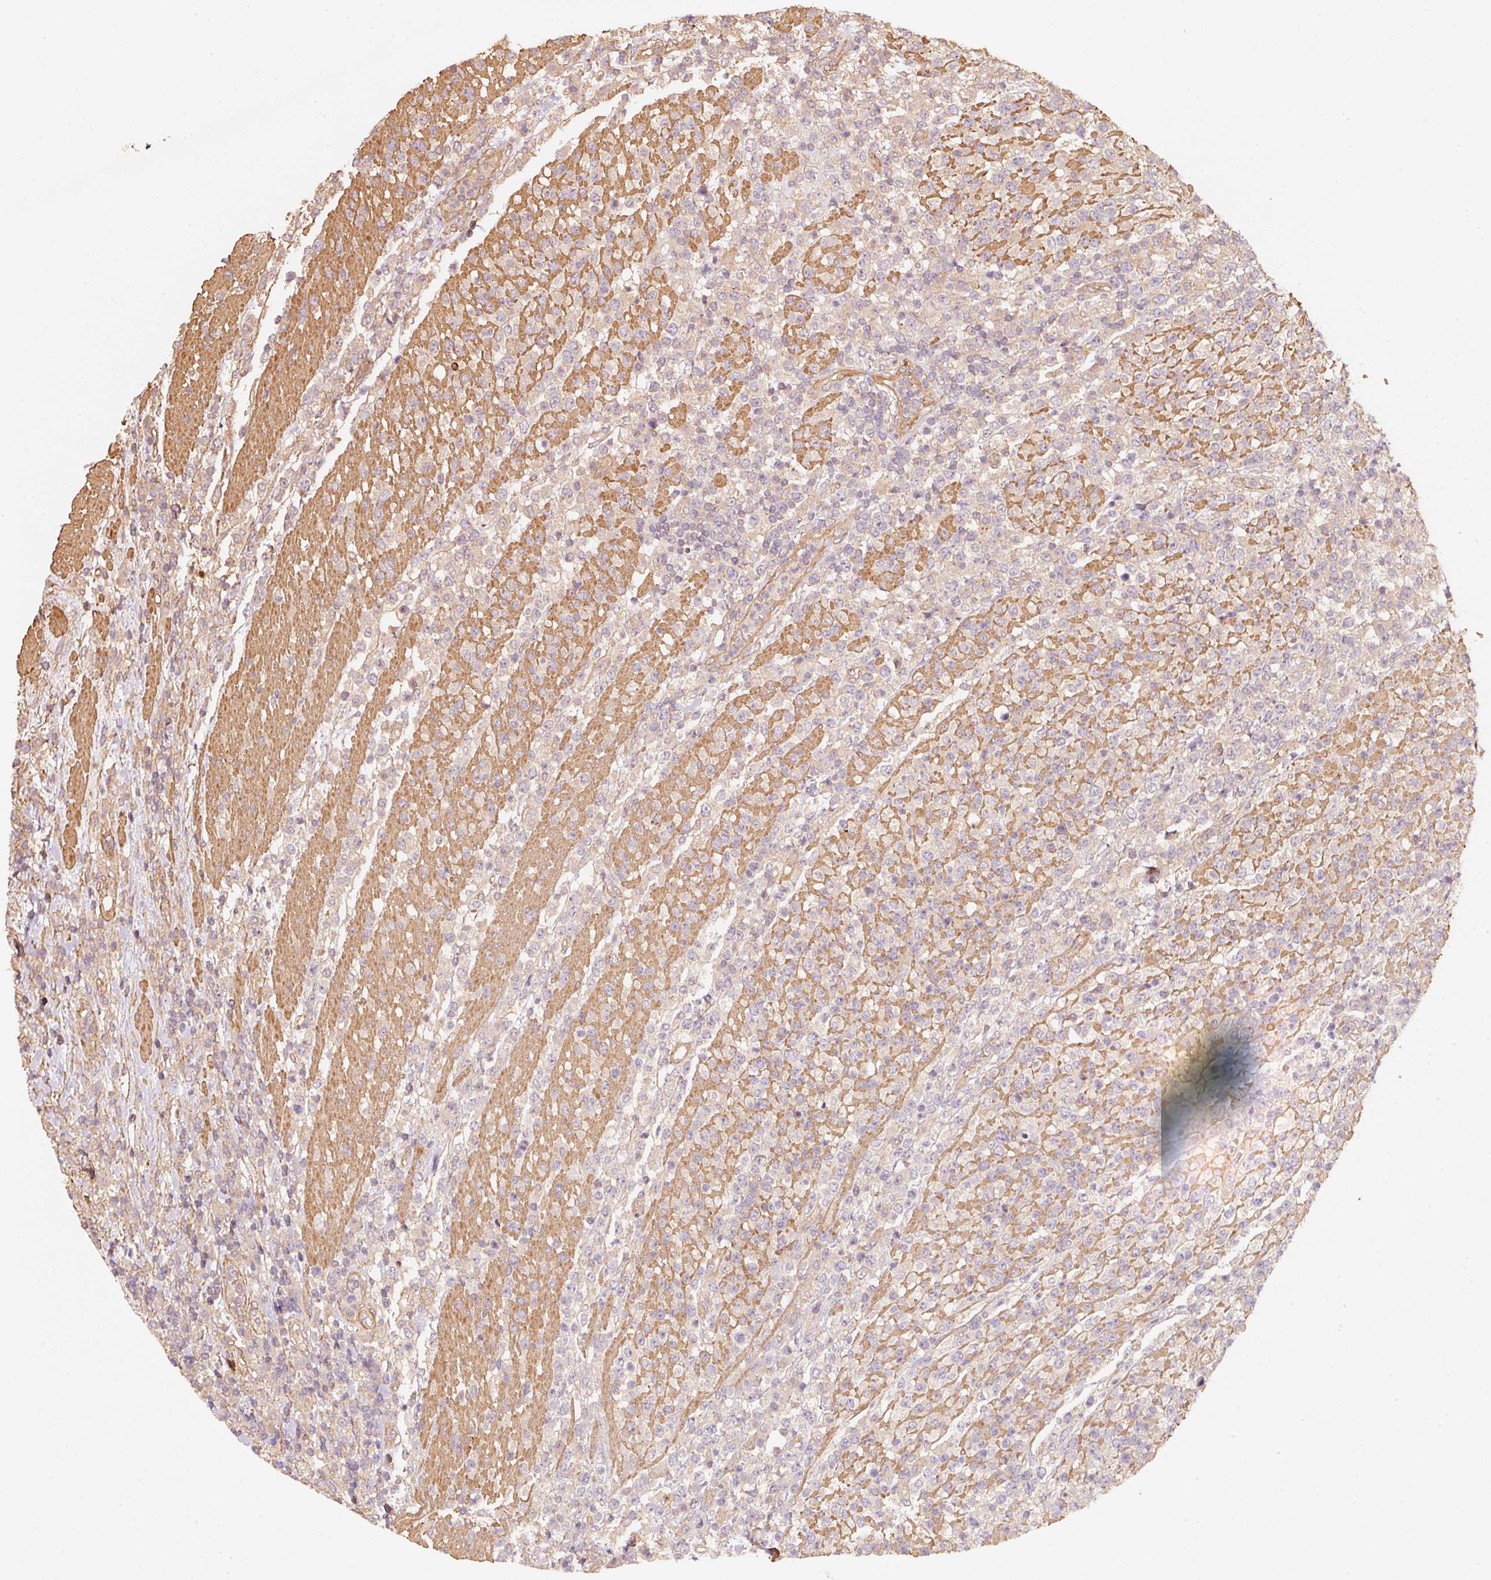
{"staining": {"intensity": "weak", "quantity": ">75%", "location": "cytoplasmic/membranous"}, "tissue": "lymphoma", "cell_type": "Tumor cells", "image_type": "cancer", "snomed": [{"axis": "morphology", "description": "Malignant lymphoma, non-Hodgkin's type, High grade"}, {"axis": "topography", "description": "Colon"}], "caption": "Immunohistochemical staining of human high-grade malignant lymphoma, non-Hodgkin's type demonstrates low levels of weak cytoplasmic/membranous expression in approximately >75% of tumor cells.", "gene": "CEP95", "patient": {"sex": "female", "age": 53}}